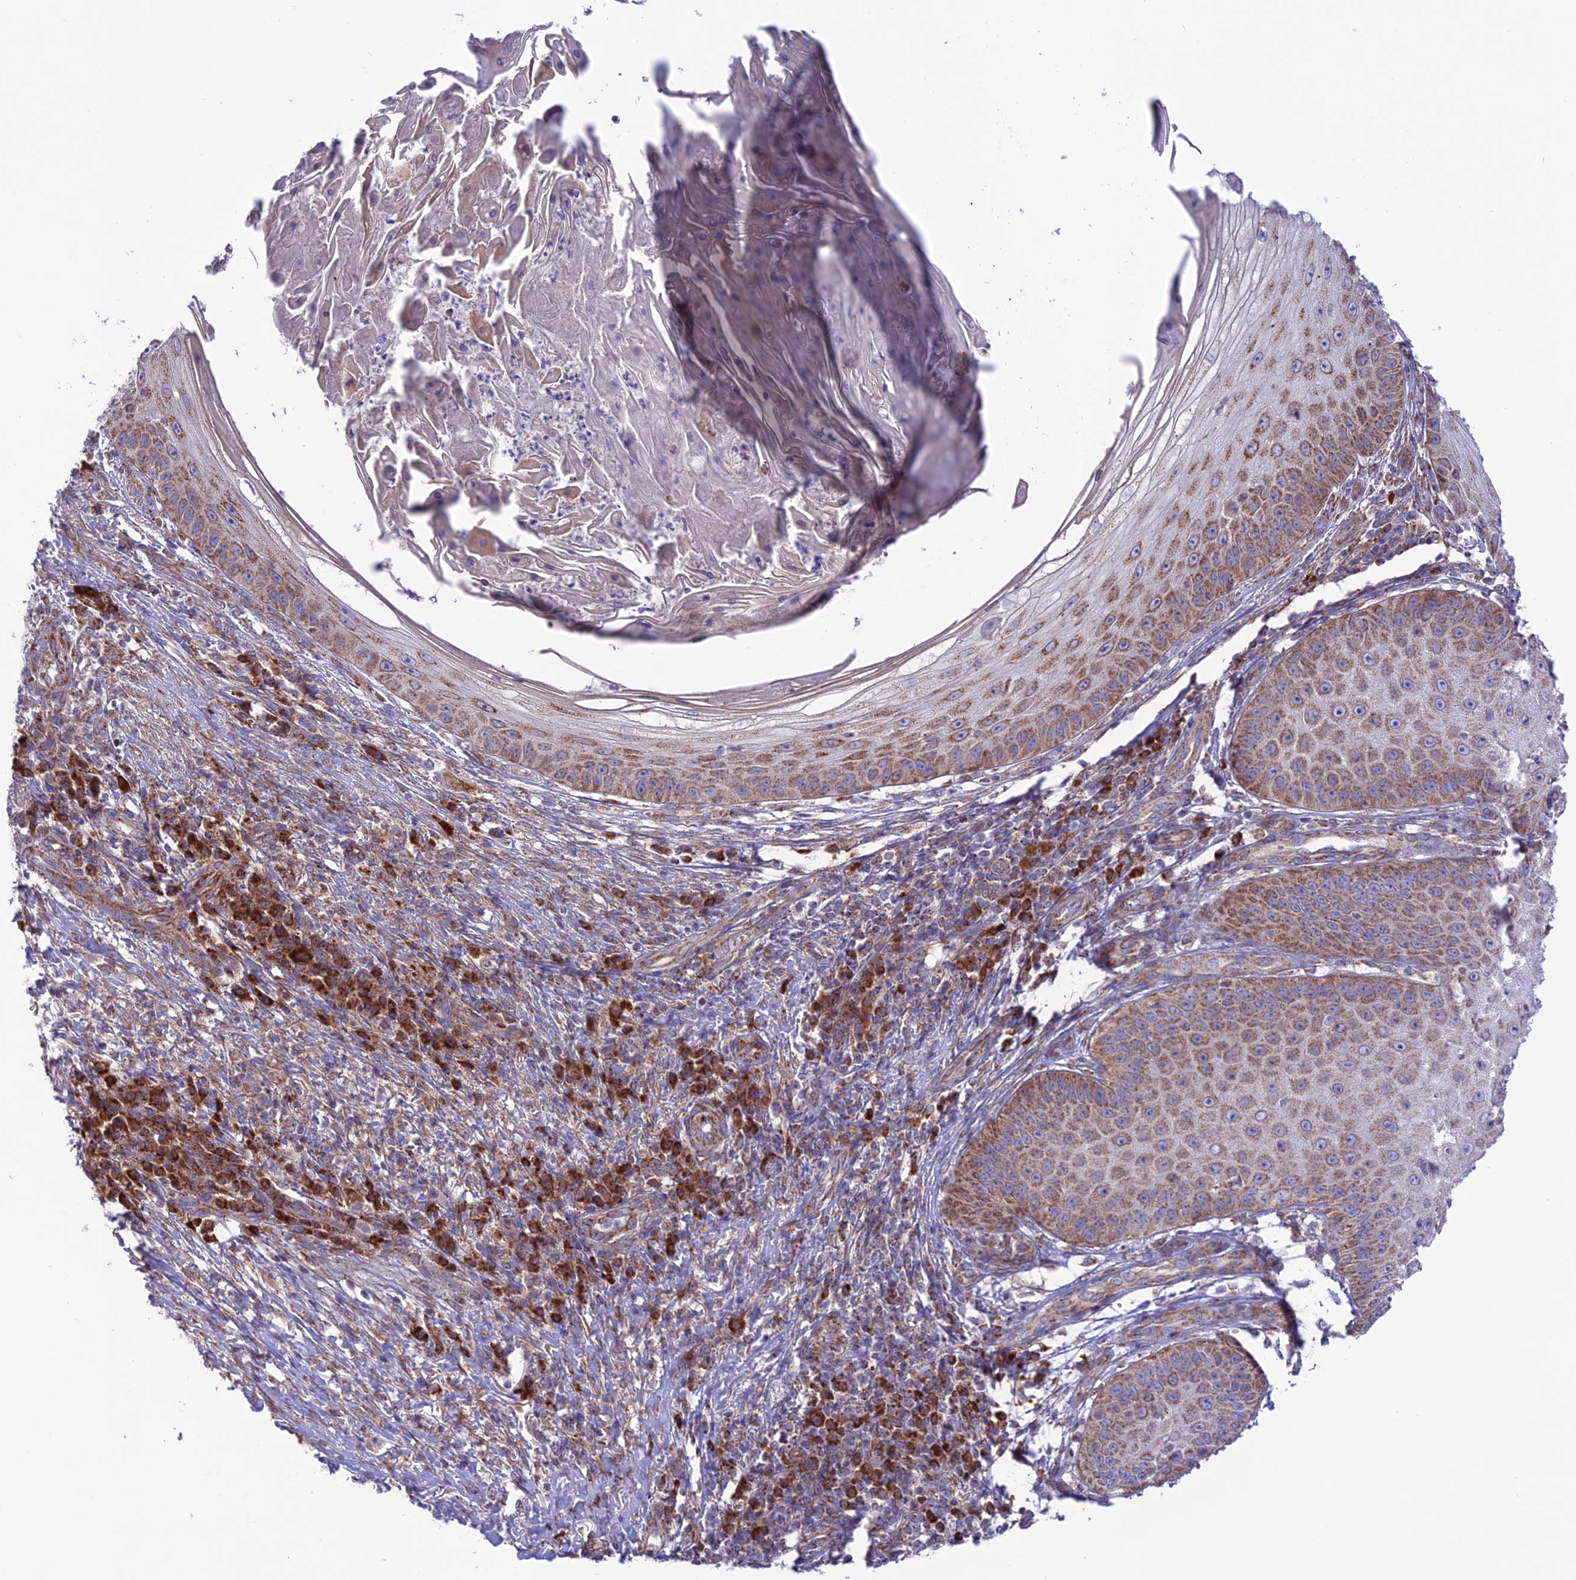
{"staining": {"intensity": "moderate", "quantity": ">75%", "location": "cytoplasmic/membranous"}, "tissue": "skin cancer", "cell_type": "Tumor cells", "image_type": "cancer", "snomed": [{"axis": "morphology", "description": "Squamous cell carcinoma, NOS"}, {"axis": "topography", "description": "Skin"}], "caption": "The histopathology image displays staining of skin cancer, revealing moderate cytoplasmic/membranous protein positivity (brown color) within tumor cells. (DAB (3,3'-diaminobenzidine) IHC, brown staining for protein, blue staining for nuclei).", "gene": "UAP1L1", "patient": {"sex": "male", "age": 70}}